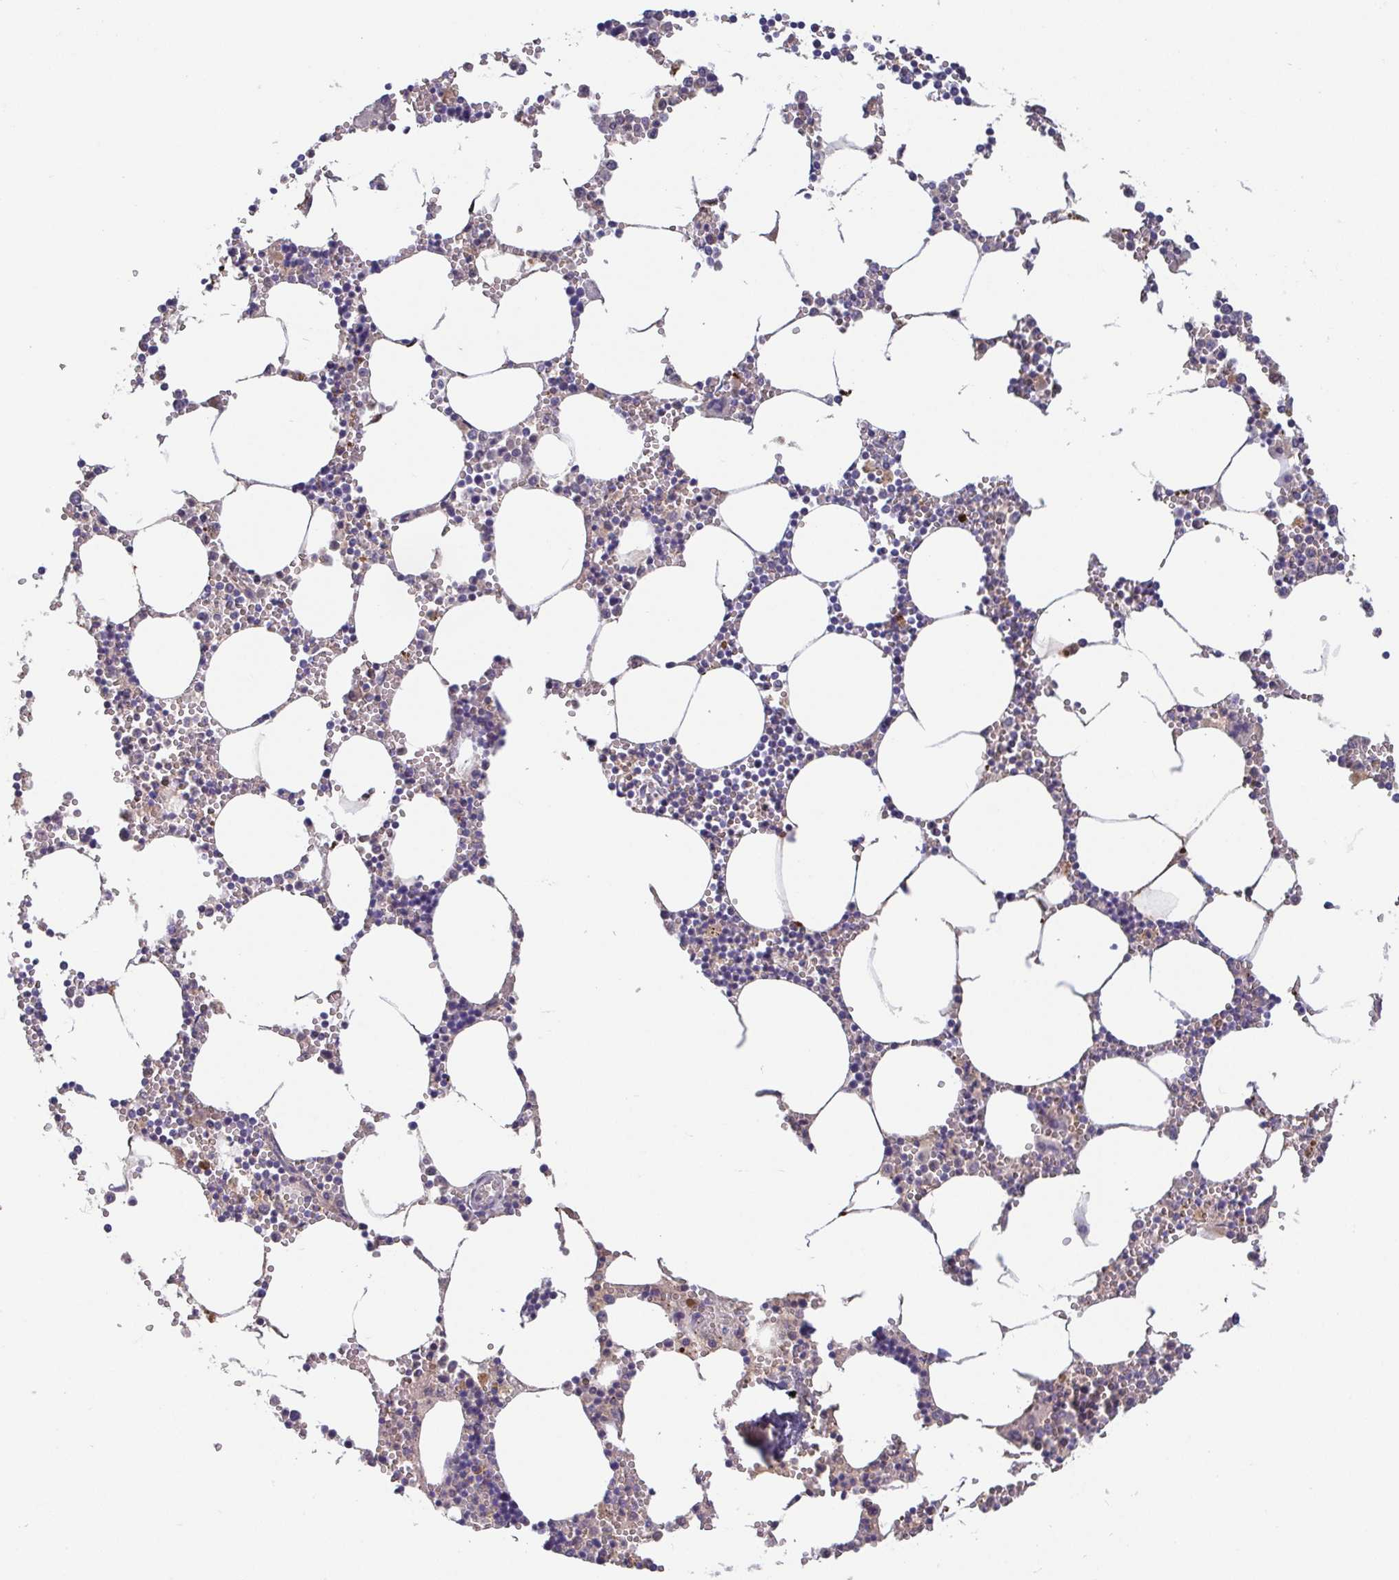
{"staining": {"intensity": "negative", "quantity": "none", "location": "none"}, "tissue": "bone marrow", "cell_type": "Hematopoietic cells", "image_type": "normal", "snomed": [{"axis": "morphology", "description": "Normal tissue, NOS"}, {"axis": "topography", "description": "Bone marrow"}], "caption": "DAB immunohistochemical staining of unremarkable bone marrow exhibits no significant positivity in hematopoietic cells.", "gene": "IDH1", "patient": {"sex": "male", "age": 54}}